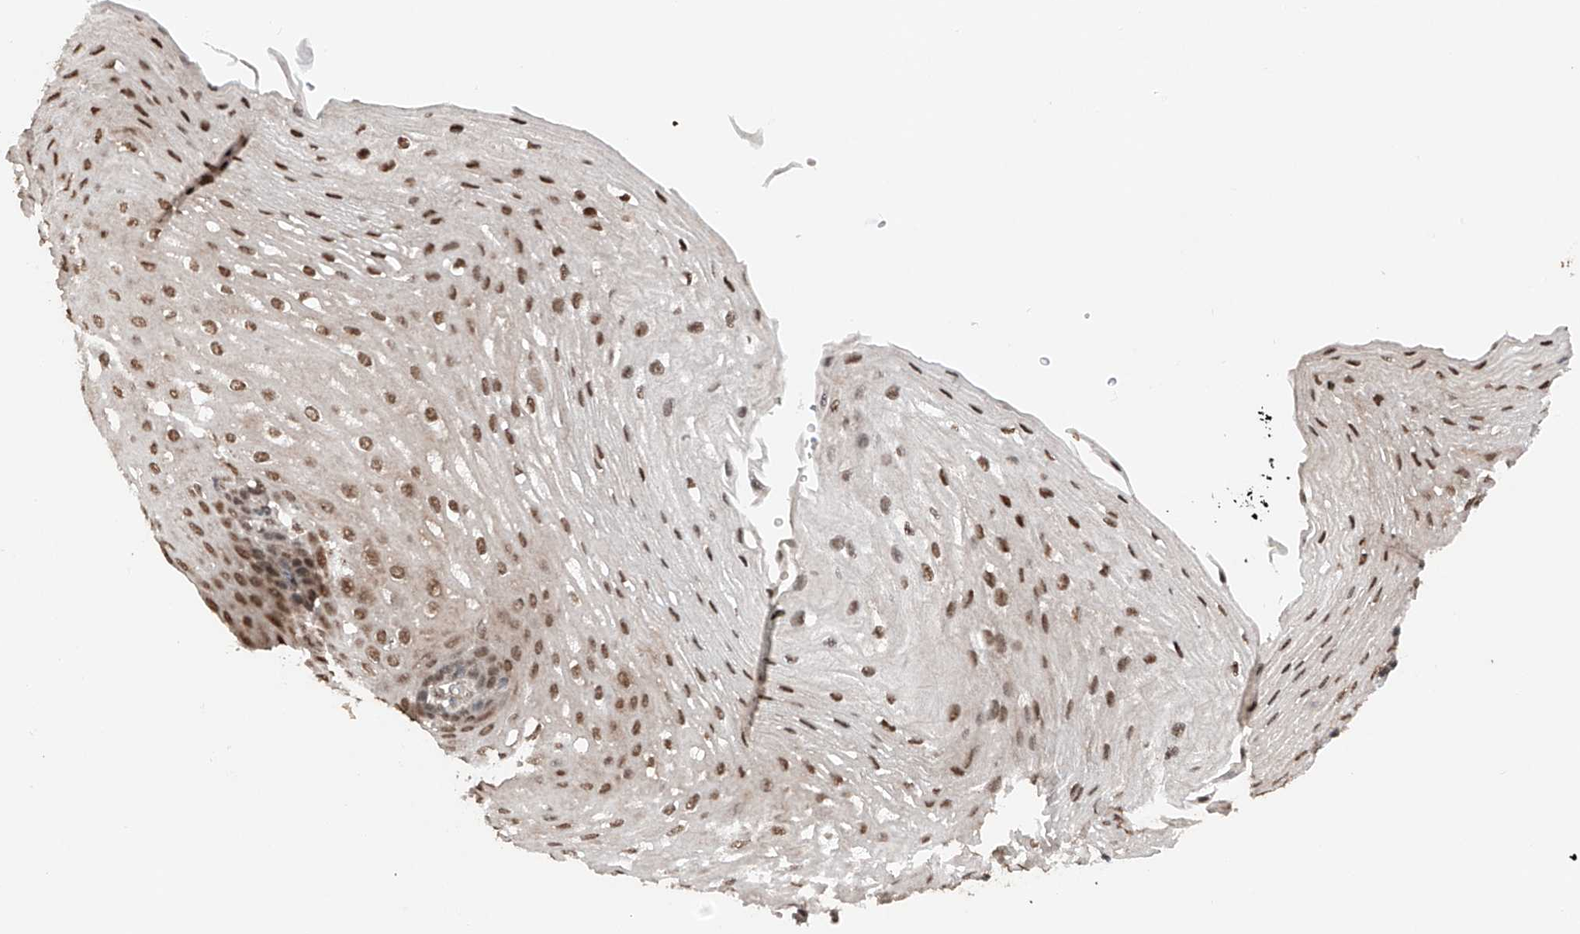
{"staining": {"intensity": "moderate", "quantity": ">75%", "location": "nuclear"}, "tissue": "esophagus", "cell_type": "Squamous epithelial cells", "image_type": "normal", "snomed": [{"axis": "morphology", "description": "Normal tissue, NOS"}, {"axis": "topography", "description": "Esophagus"}], "caption": "Human esophagus stained for a protein (brown) shows moderate nuclear positive staining in approximately >75% of squamous epithelial cells.", "gene": "TBX4", "patient": {"sex": "female", "age": 66}}